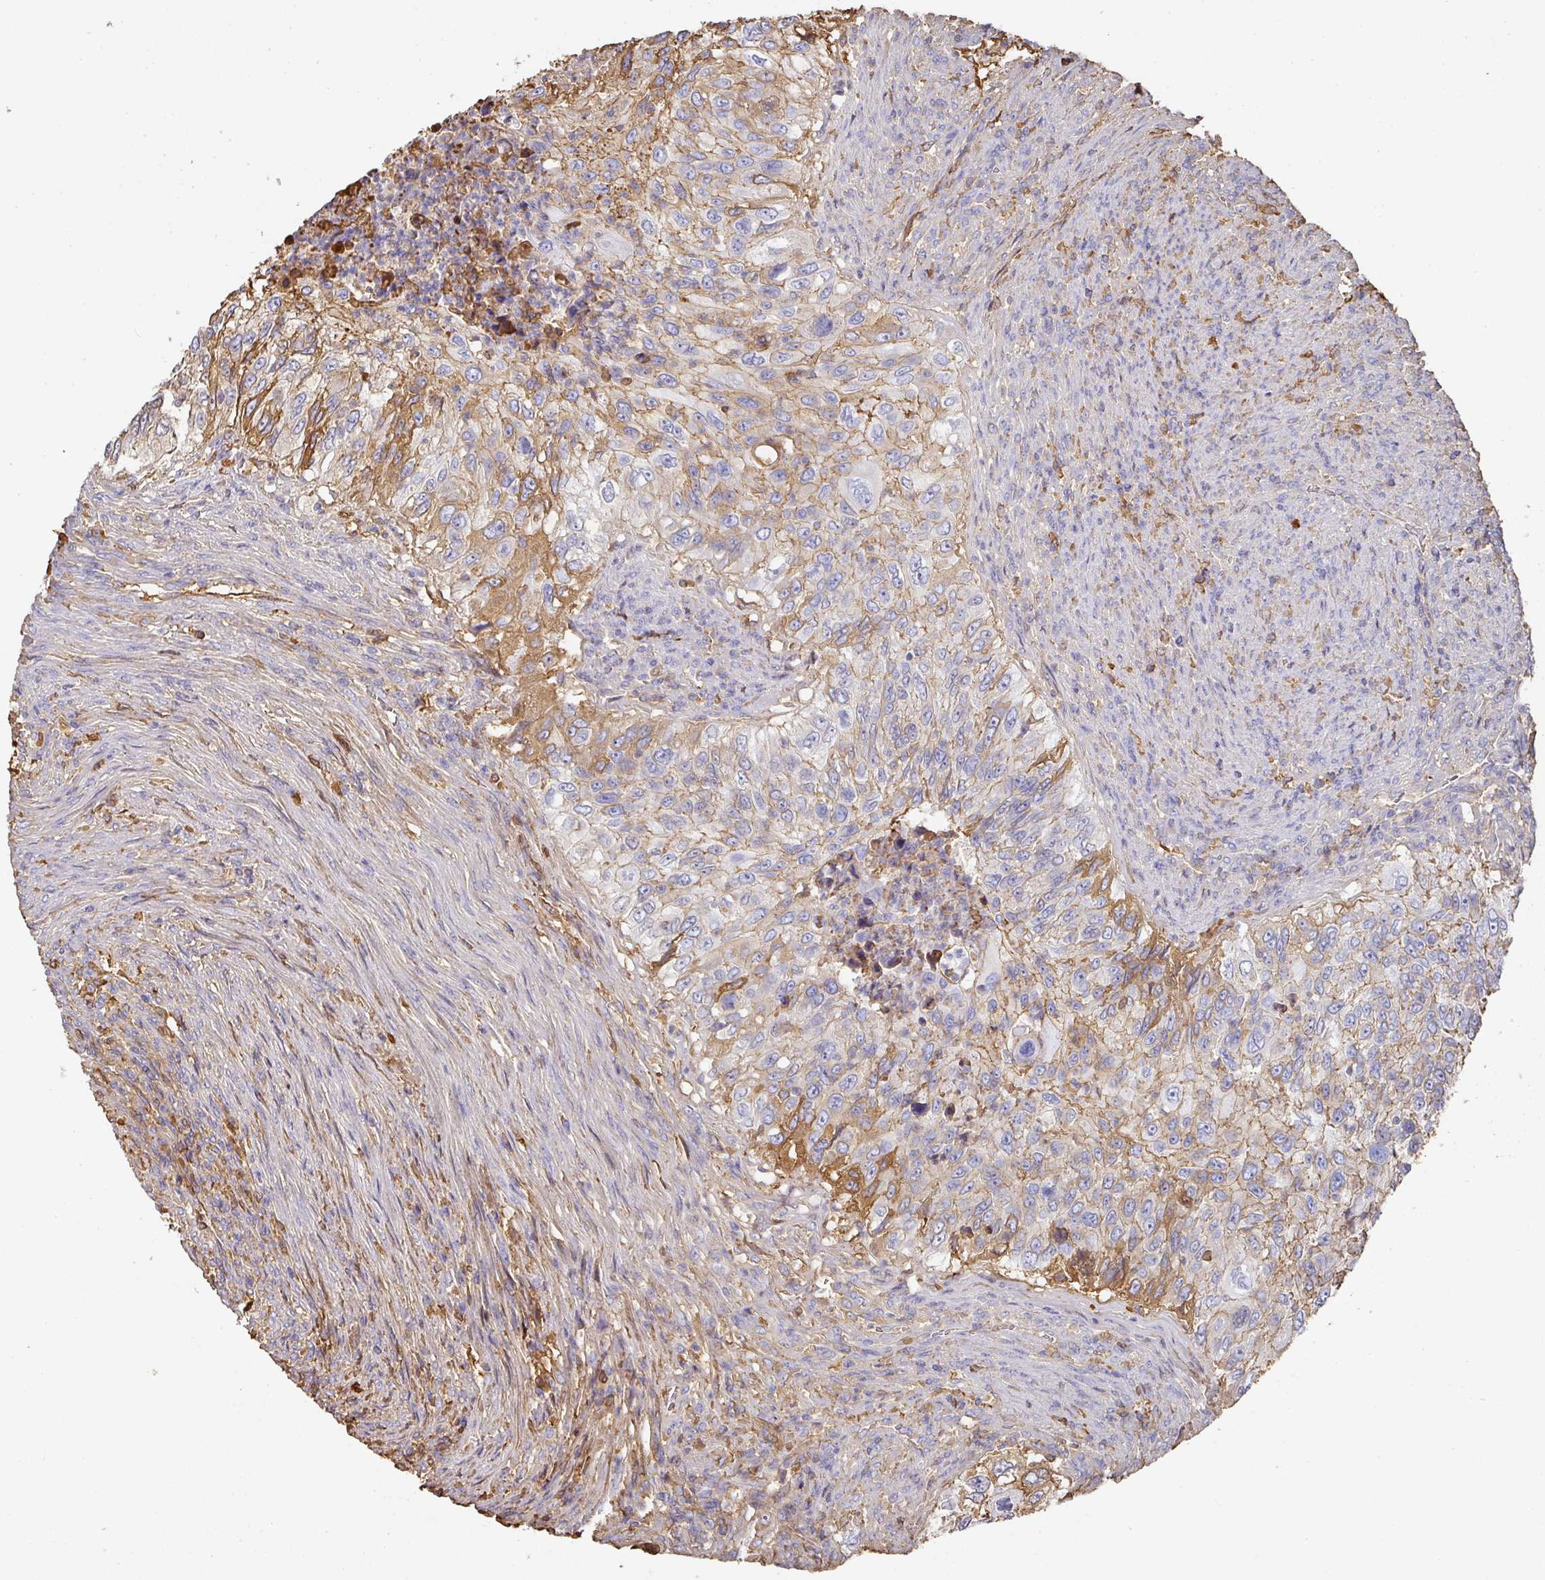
{"staining": {"intensity": "moderate", "quantity": "<25%", "location": "cytoplasmic/membranous"}, "tissue": "urothelial cancer", "cell_type": "Tumor cells", "image_type": "cancer", "snomed": [{"axis": "morphology", "description": "Urothelial carcinoma, High grade"}, {"axis": "topography", "description": "Urinary bladder"}], "caption": "DAB (3,3'-diaminobenzidine) immunohistochemical staining of human urothelial cancer exhibits moderate cytoplasmic/membranous protein staining in about <25% of tumor cells.", "gene": "ALB", "patient": {"sex": "female", "age": 60}}